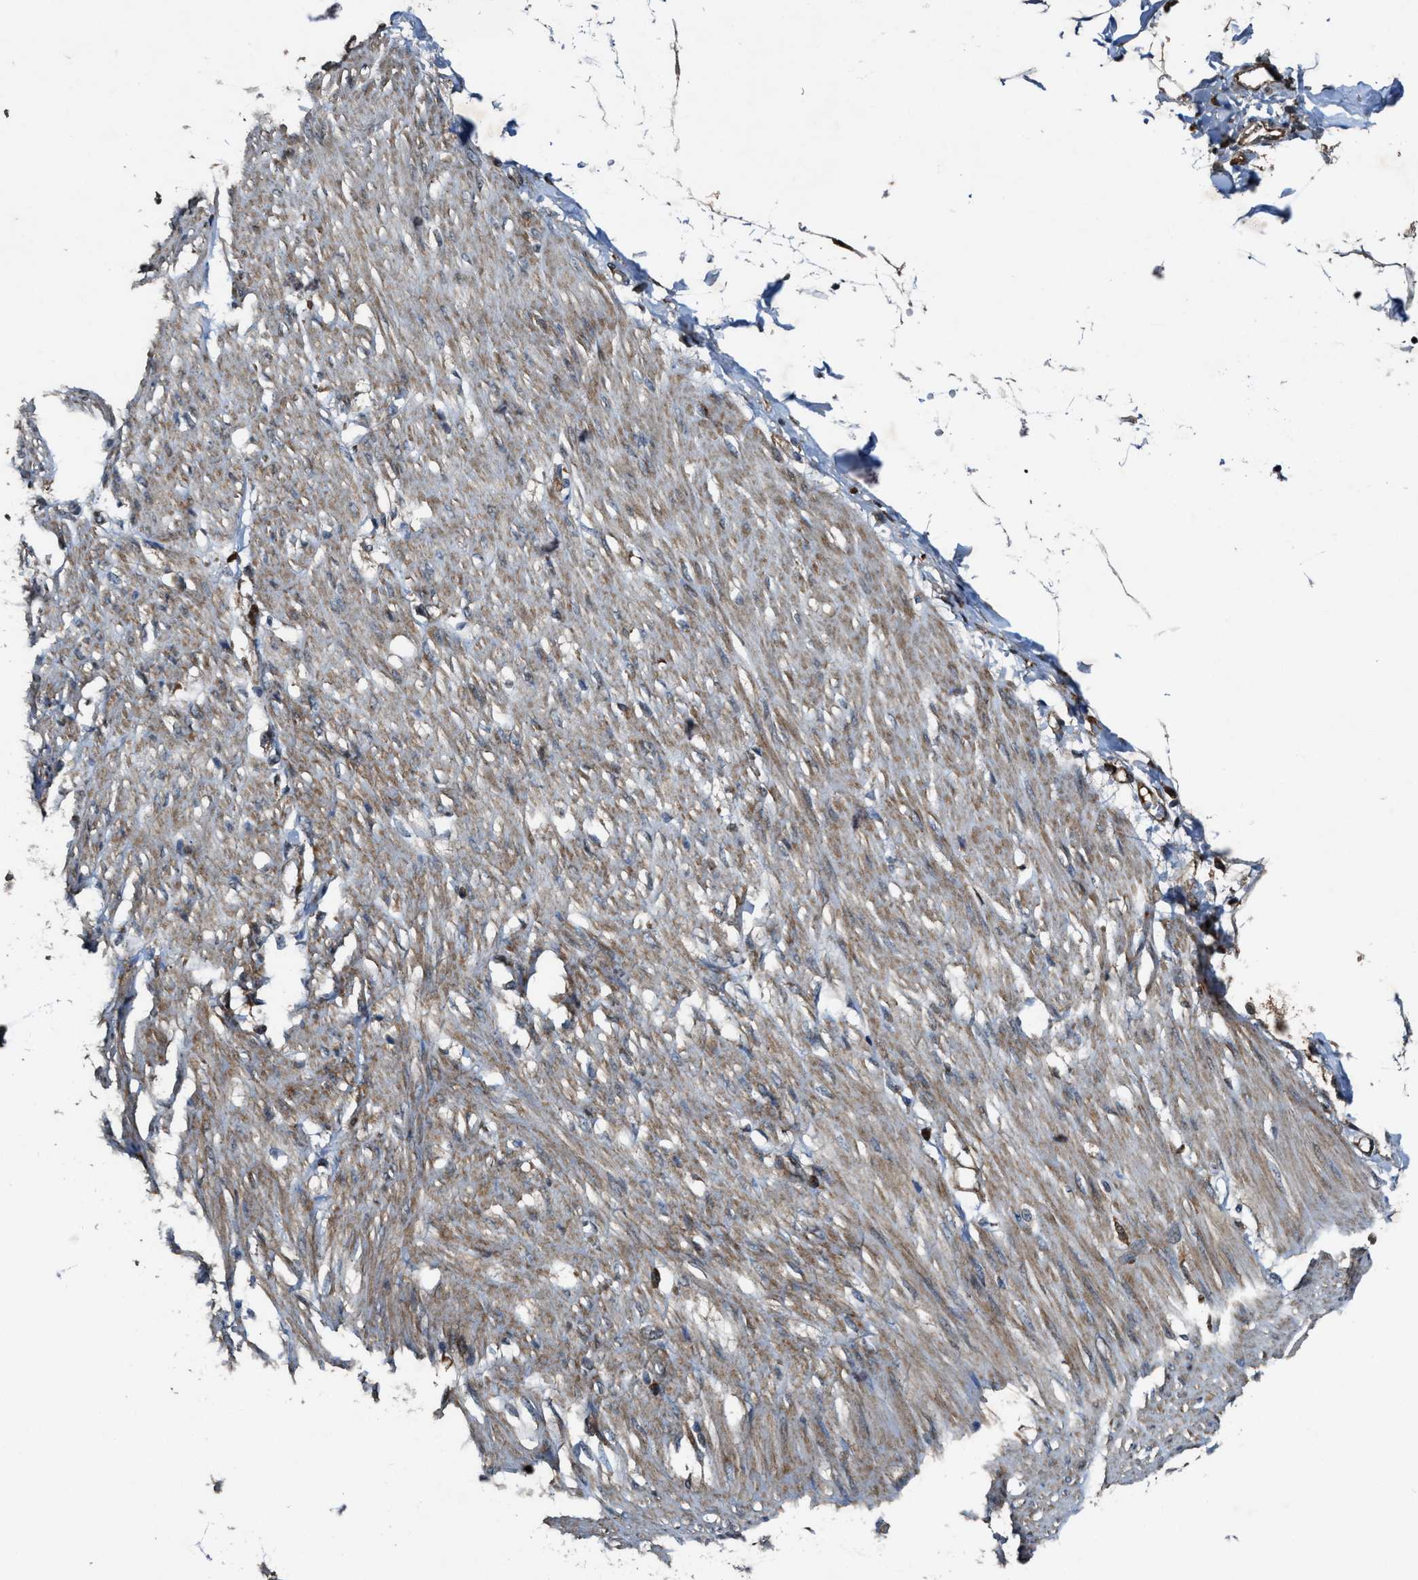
{"staining": {"intensity": "negative", "quantity": "none", "location": "none"}, "tissue": "adipose tissue", "cell_type": "Adipocytes", "image_type": "normal", "snomed": [{"axis": "morphology", "description": "Normal tissue, NOS"}, {"axis": "morphology", "description": "Adenocarcinoma, NOS"}, {"axis": "topography", "description": "Colon"}, {"axis": "topography", "description": "Peripheral nerve tissue"}], "caption": "This is an immunohistochemistry image of benign human adipose tissue. There is no staining in adipocytes.", "gene": "LRRC72", "patient": {"sex": "male", "age": 14}}